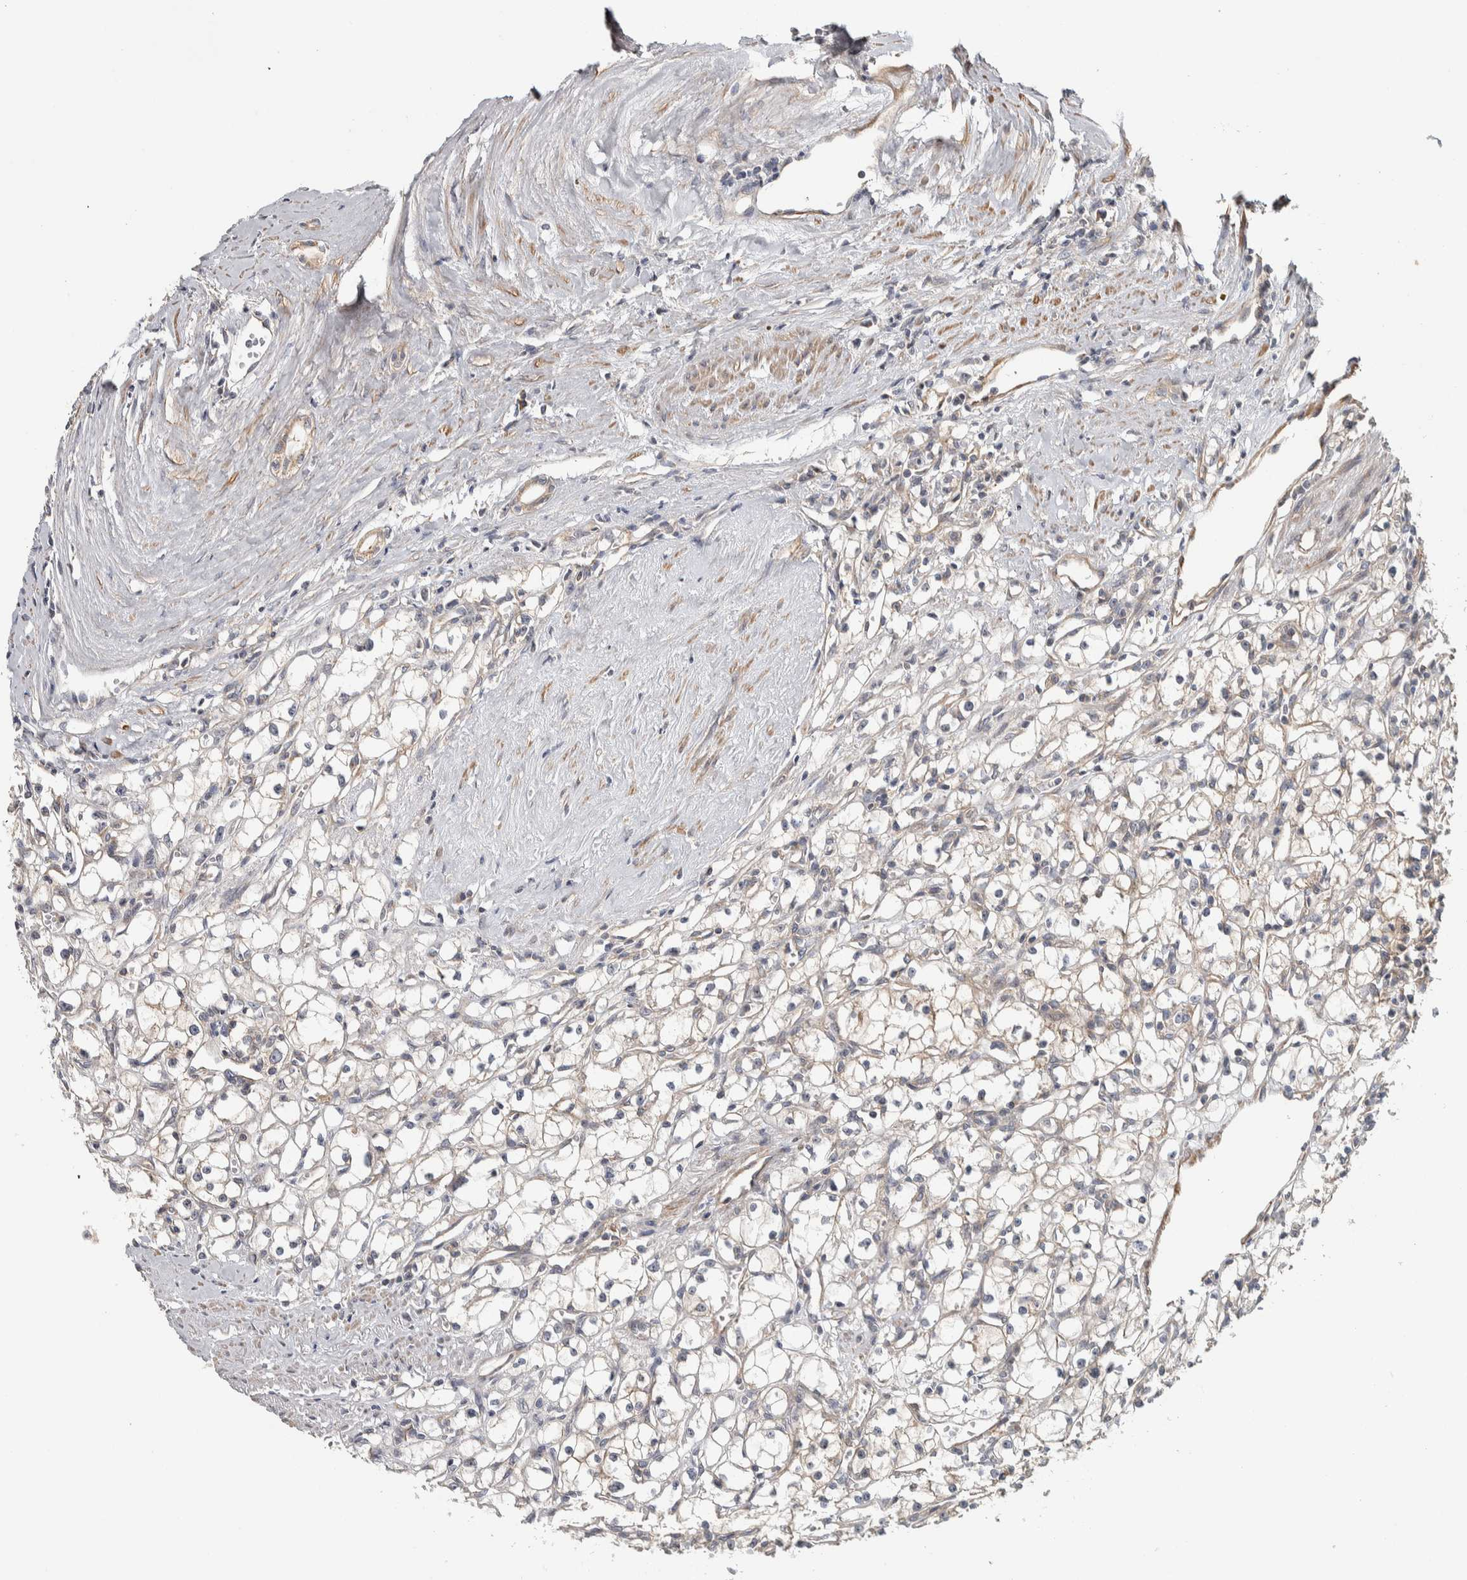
{"staining": {"intensity": "negative", "quantity": "none", "location": "none"}, "tissue": "renal cancer", "cell_type": "Tumor cells", "image_type": "cancer", "snomed": [{"axis": "morphology", "description": "Adenocarcinoma, NOS"}, {"axis": "topography", "description": "Kidney"}], "caption": "DAB immunohistochemical staining of human renal cancer (adenocarcinoma) reveals no significant staining in tumor cells. (Stains: DAB (3,3'-diaminobenzidine) immunohistochemistry with hematoxylin counter stain, Microscopy: brightfield microscopy at high magnification).", "gene": "CHMP4C", "patient": {"sex": "male", "age": 56}}